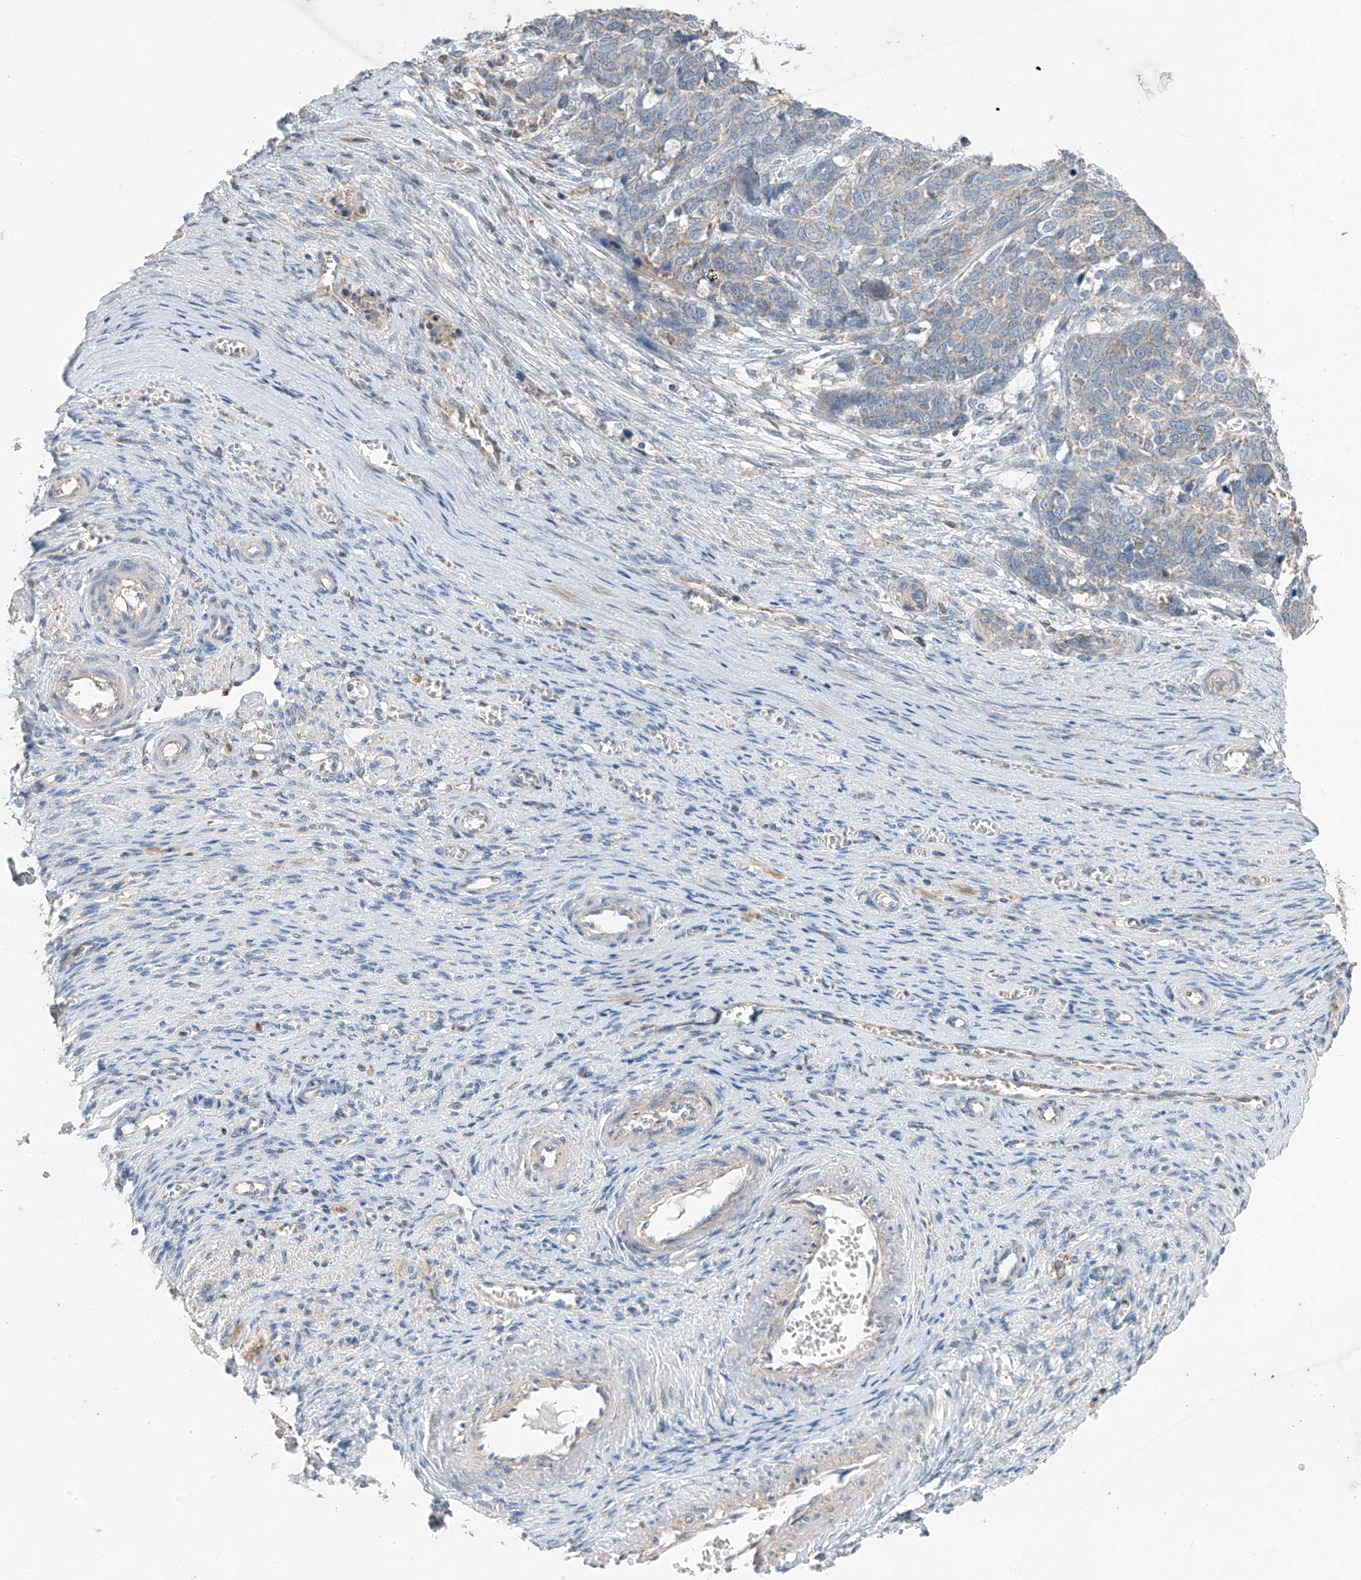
{"staining": {"intensity": "negative", "quantity": "none", "location": "none"}, "tissue": "ovarian cancer", "cell_type": "Tumor cells", "image_type": "cancer", "snomed": [{"axis": "morphology", "description": "Cystadenocarcinoma, serous, NOS"}, {"axis": "topography", "description": "Ovary"}], "caption": "Immunohistochemistry (IHC) image of ovarian cancer stained for a protein (brown), which reveals no staining in tumor cells.", "gene": "SYN3", "patient": {"sex": "female", "age": 44}}